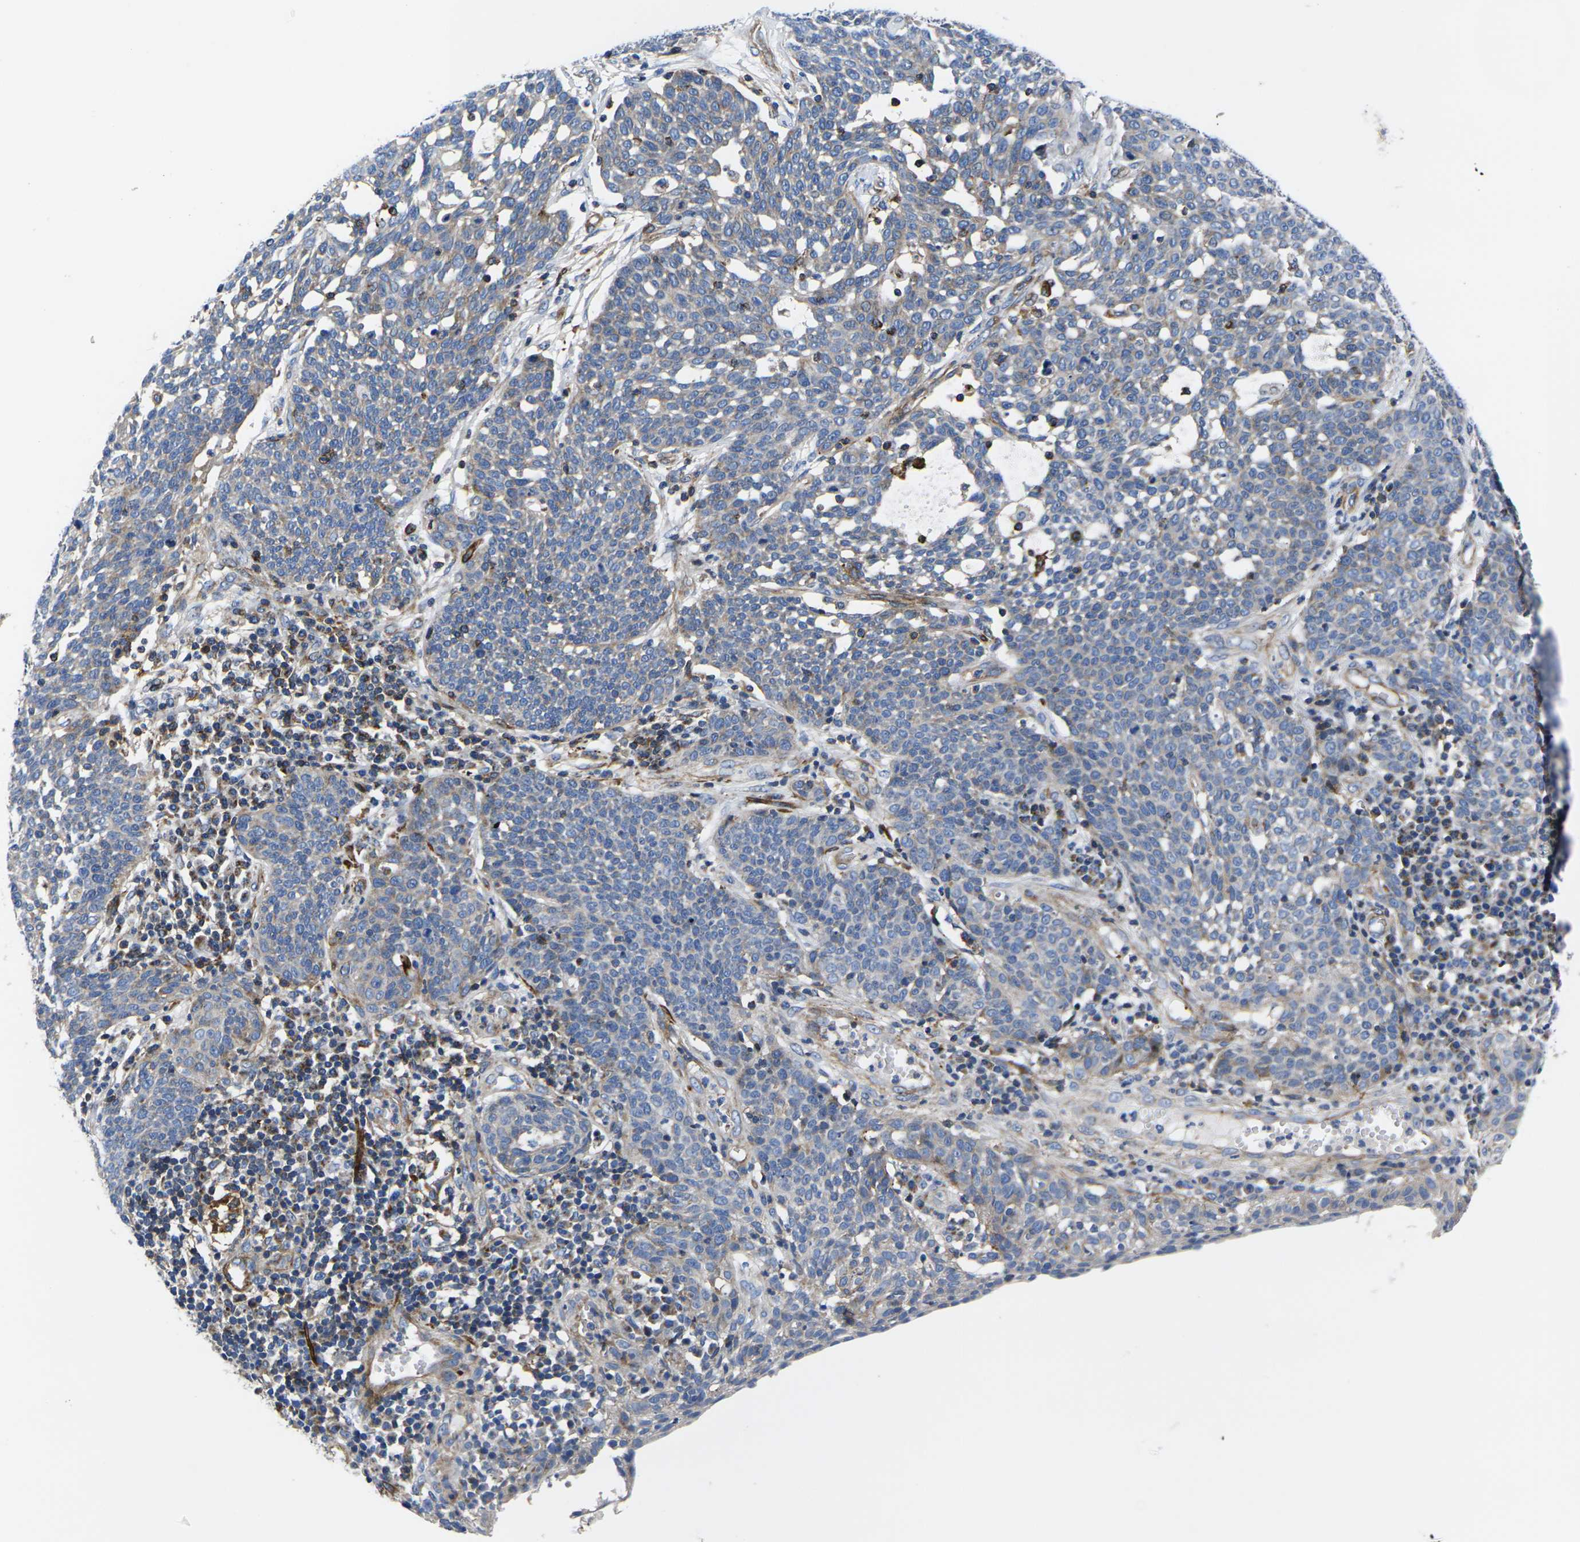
{"staining": {"intensity": "weak", "quantity": "25%-75%", "location": "cytoplasmic/membranous"}, "tissue": "cervical cancer", "cell_type": "Tumor cells", "image_type": "cancer", "snomed": [{"axis": "morphology", "description": "Squamous cell carcinoma, NOS"}, {"axis": "topography", "description": "Cervix"}], "caption": "Protein staining of squamous cell carcinoma (cervical) tissue demonstrates weak cytoplasmic/membranous expression in approximately 25%-75% of tumor cells. The staining is performed using DAB brown chromogen to label protein expression. The nuclei are counter-stained blue using hematoxylin.", "gene": "GPR4", "patient": {"sex": "female", "age": 34}}